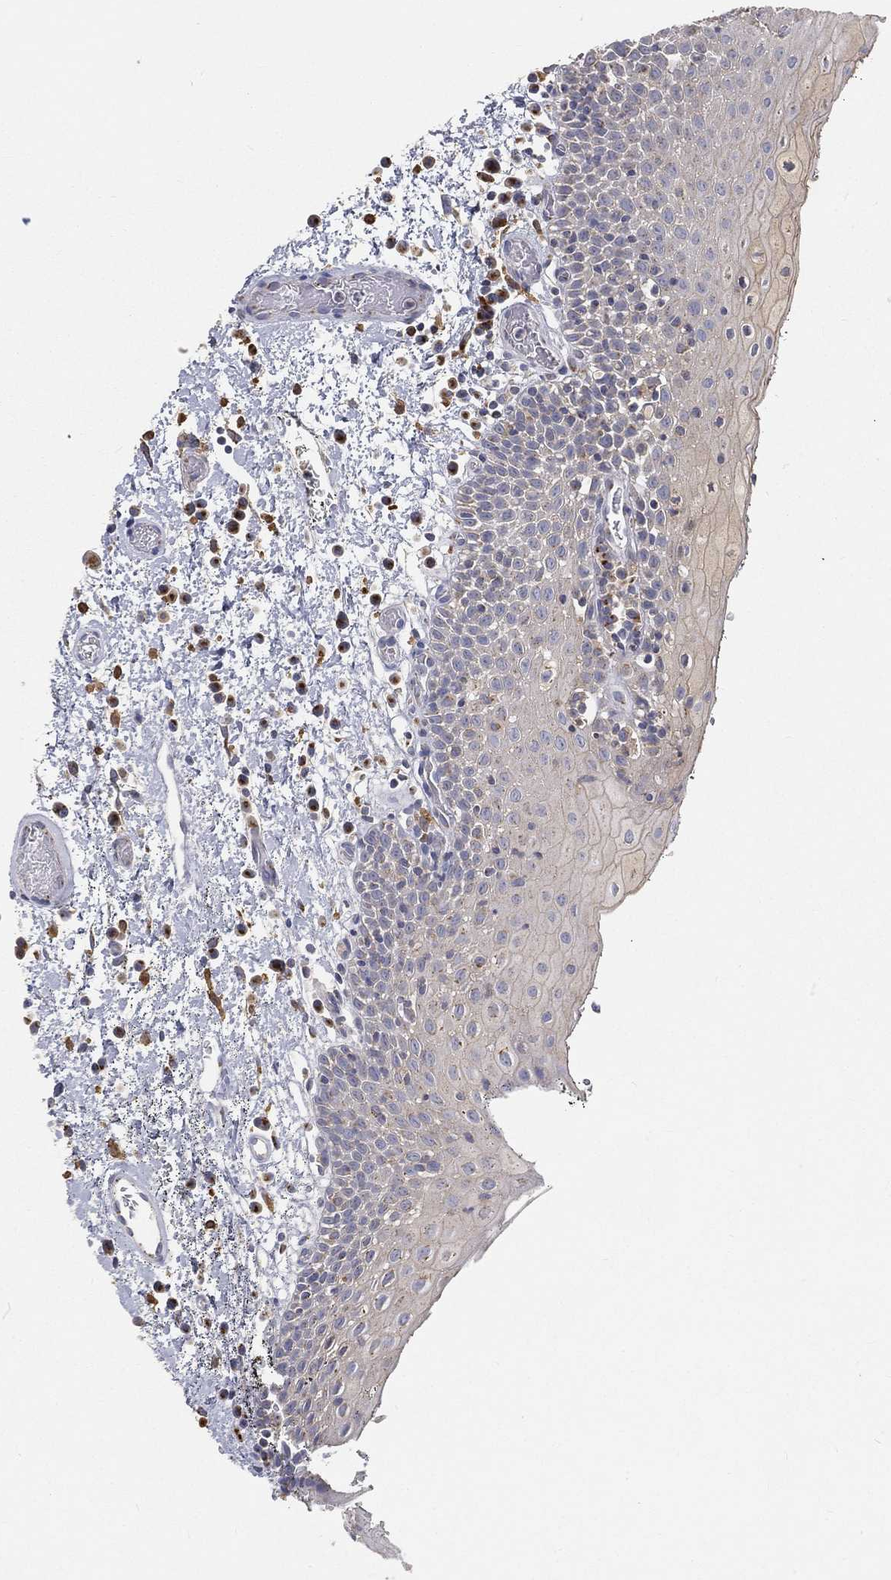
{"staining": {"intensity": "negative", "quantity": "none", "location": "none"}, "tissue": "oral mucosa", "cell_type": "Squamous epithelial cells", "image_type": "normal", "snomed": [{"axis": "morphology", "description": "Normal tissue, NOS"}, {"axis": "morphology", "description": "Squamous cell carcinoma, NOS"}, {"axis": "topography", "description": "Oral tissue"}, {"axis": "topography", "description": "Tounge, NOS"}, {"axis": "topography", "description": "Head-Neck"}], "caption": "An immunohistochemistry (IHC) photomicrograph of unremarkable oral mucosa is shown. There is no staining in squamous epithelial cells of oral mucosa. The staining is performed using DAB (3,3'-diaminobenzidine) brown chromogen with nuclei counter-stained in using hematoxylin.", "gene": "CTSL", "patient": {"sex": "female", "age": 80}}